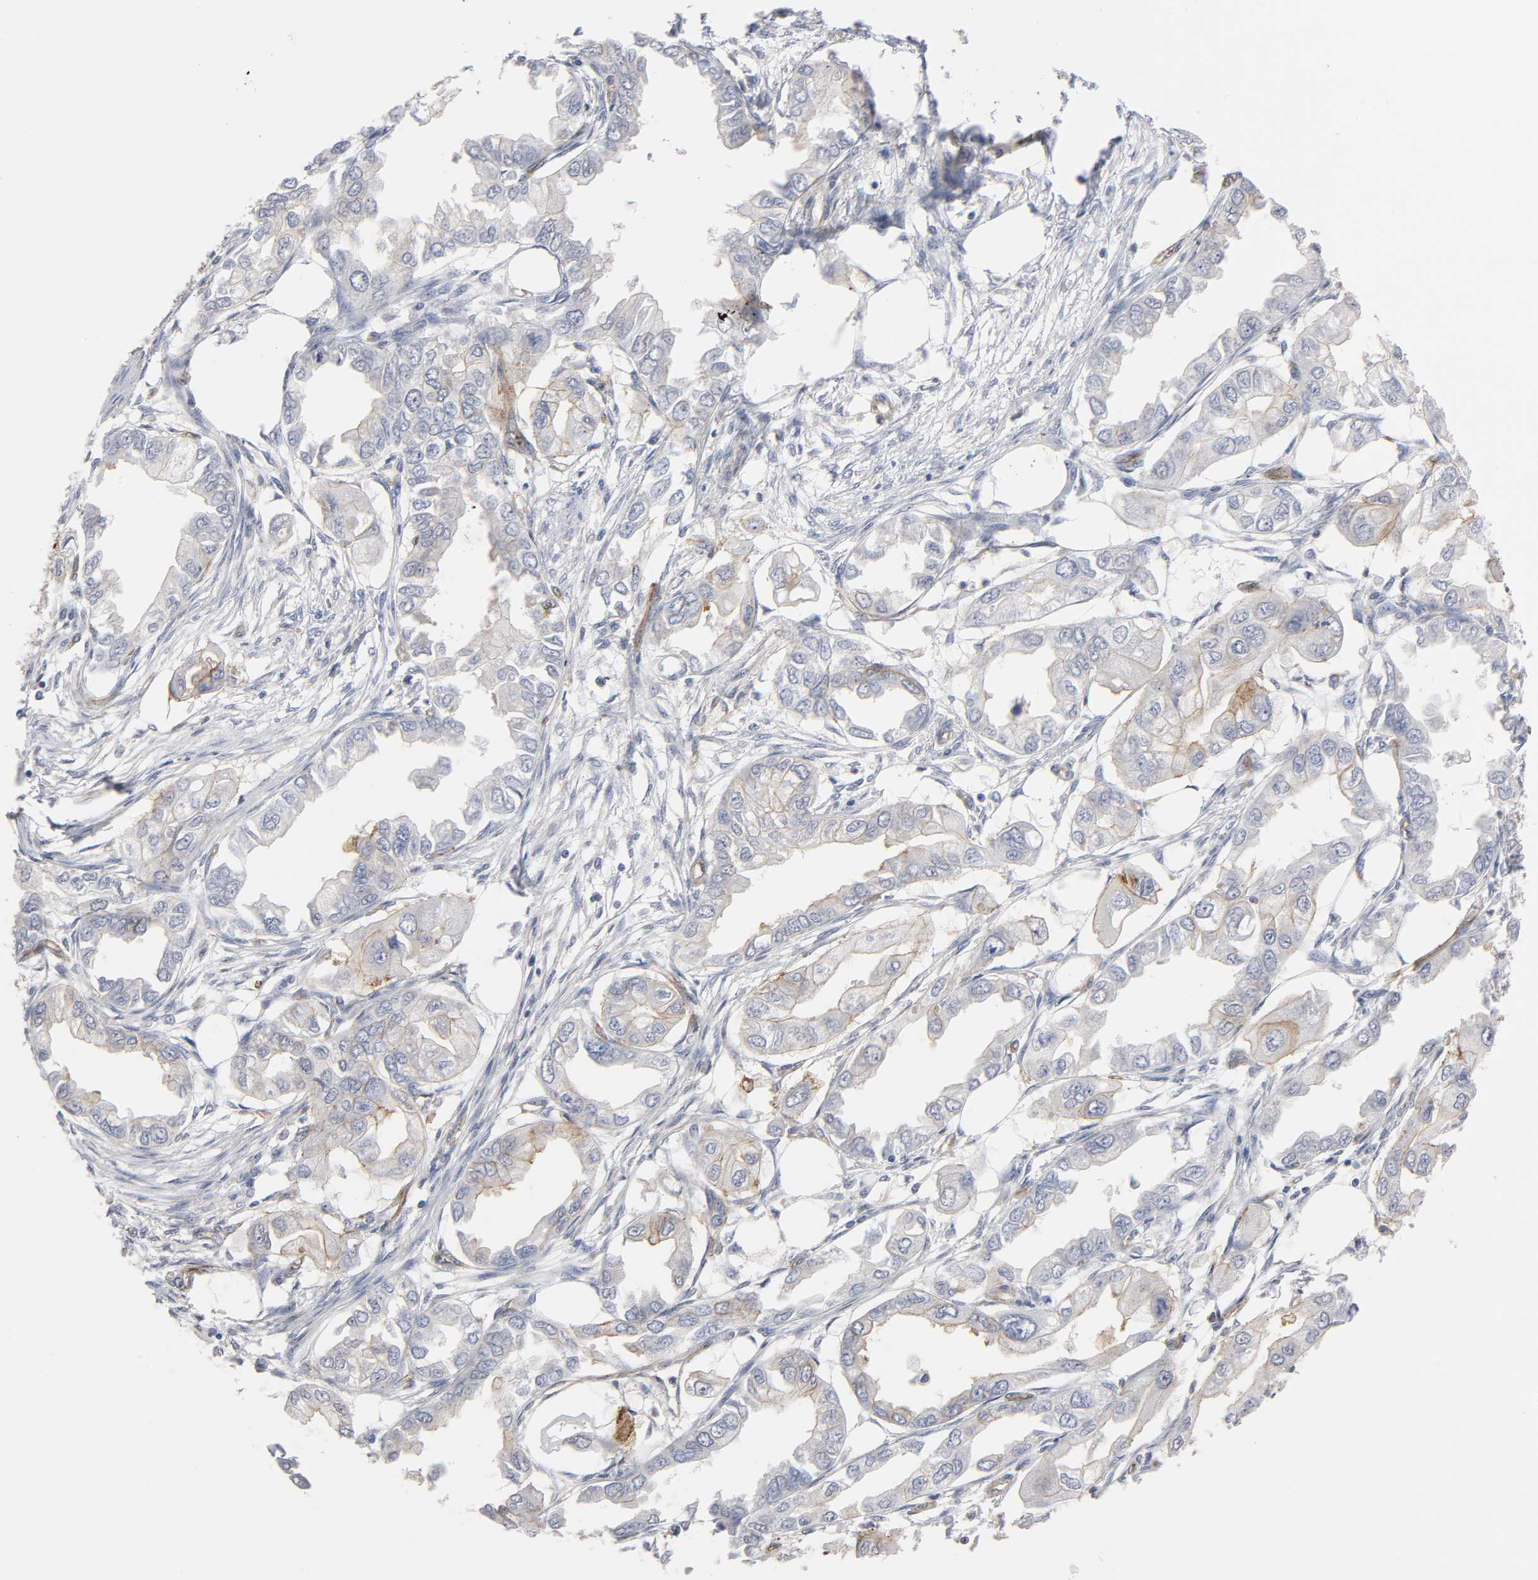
{"staining": {"intensity": "weak", "quantity": "<25%", "location": "cytoplasmic/membranous"}, "tissue": "endometrial cancer", "cell_type": "Tumor cells", "image_type": "cancer", "snomed": [{"axis": "morphology", "description": "Adenocarcinoma, NOS"}, {"axis": "topography", "description": "Endometrium"}], "caption": "The photomicrograph shows no significant staining in tumor cells of endometrial adenocarcinoma.", "gene": "SPTAN1", "patient": {"sex": "female", "age": 67}}